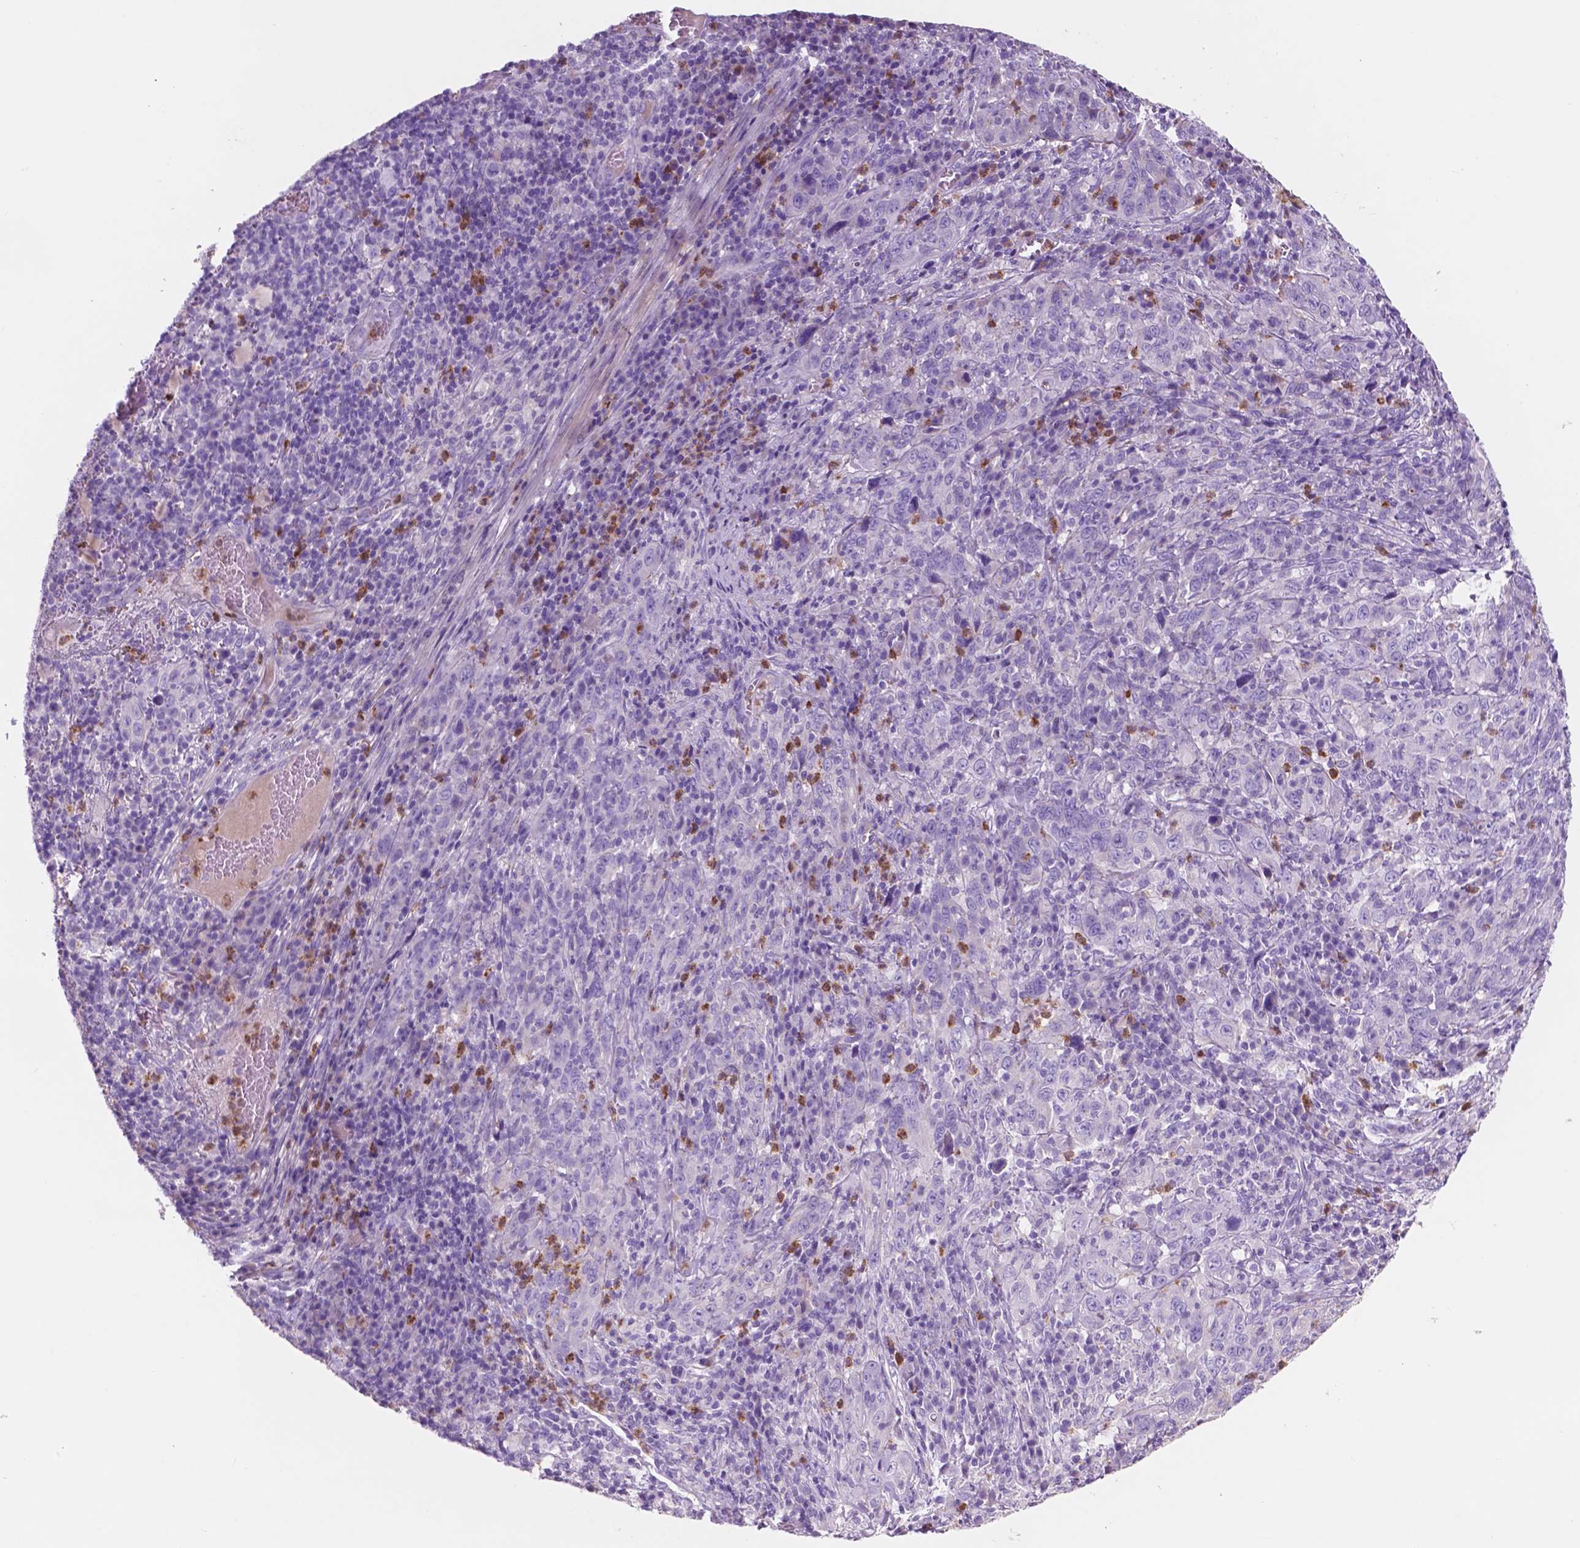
{"staining": {"intensity": "negative", "quantity": "none", "location": "none"}, "tissue": "cervical cancer", "cell_type": "Tumor cells", "image_type": "cancer", "snomed": [{"axis": "morphology", "description": "Squamous cell carcinoma, NOS"}, {"axis": "topography", "description": "Cervix"}], "caption": "An immunohistochemistry (IHC) image of cervical cancer is shown. There is no staining in tumor cells of cervical cancer.", "gene": "CUZD1", "patient": {"sex": "female", "age": 46}}